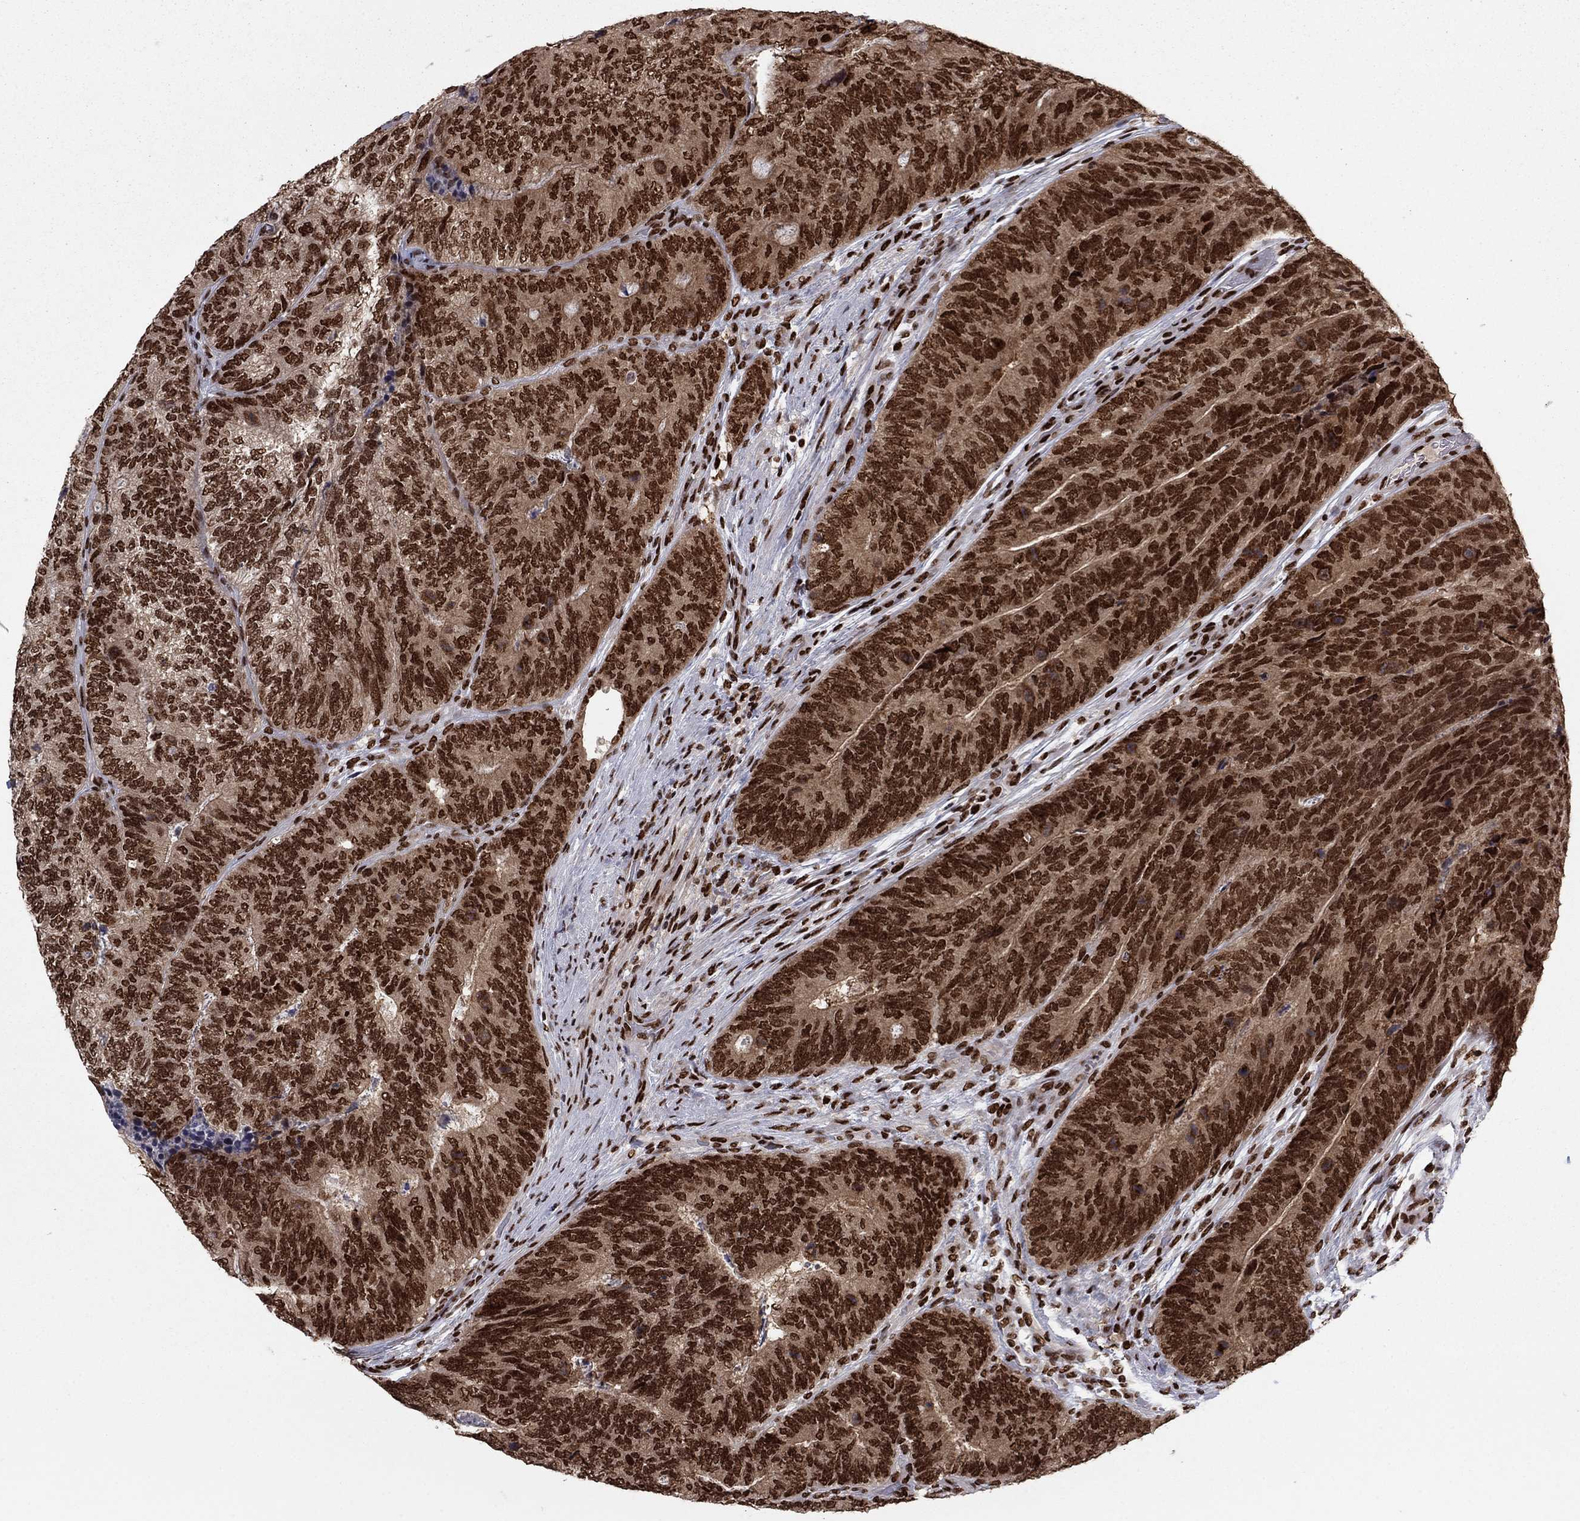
{"staining": {"intensity": "strong", "quantity": "25%-75%", "location": "nuclear"}, "tissue": "colorectal cancer", "cell_type": "Tumor cells", "image_type": "cancer", "snomed": [{"axis": "morphology", "description": "Adenocarcinoma, NOS"}, {"axis": "topography", "description": "Colon"}], "caption": "DAB (3,3'-diaminobenzidine) immunohistochemical staining of colorectal cancer shows strong nuclear protein staining in about 25%-75% of tumor cells.", "gene": "USP54", "patient": {"sex": "female", "age": 67}}